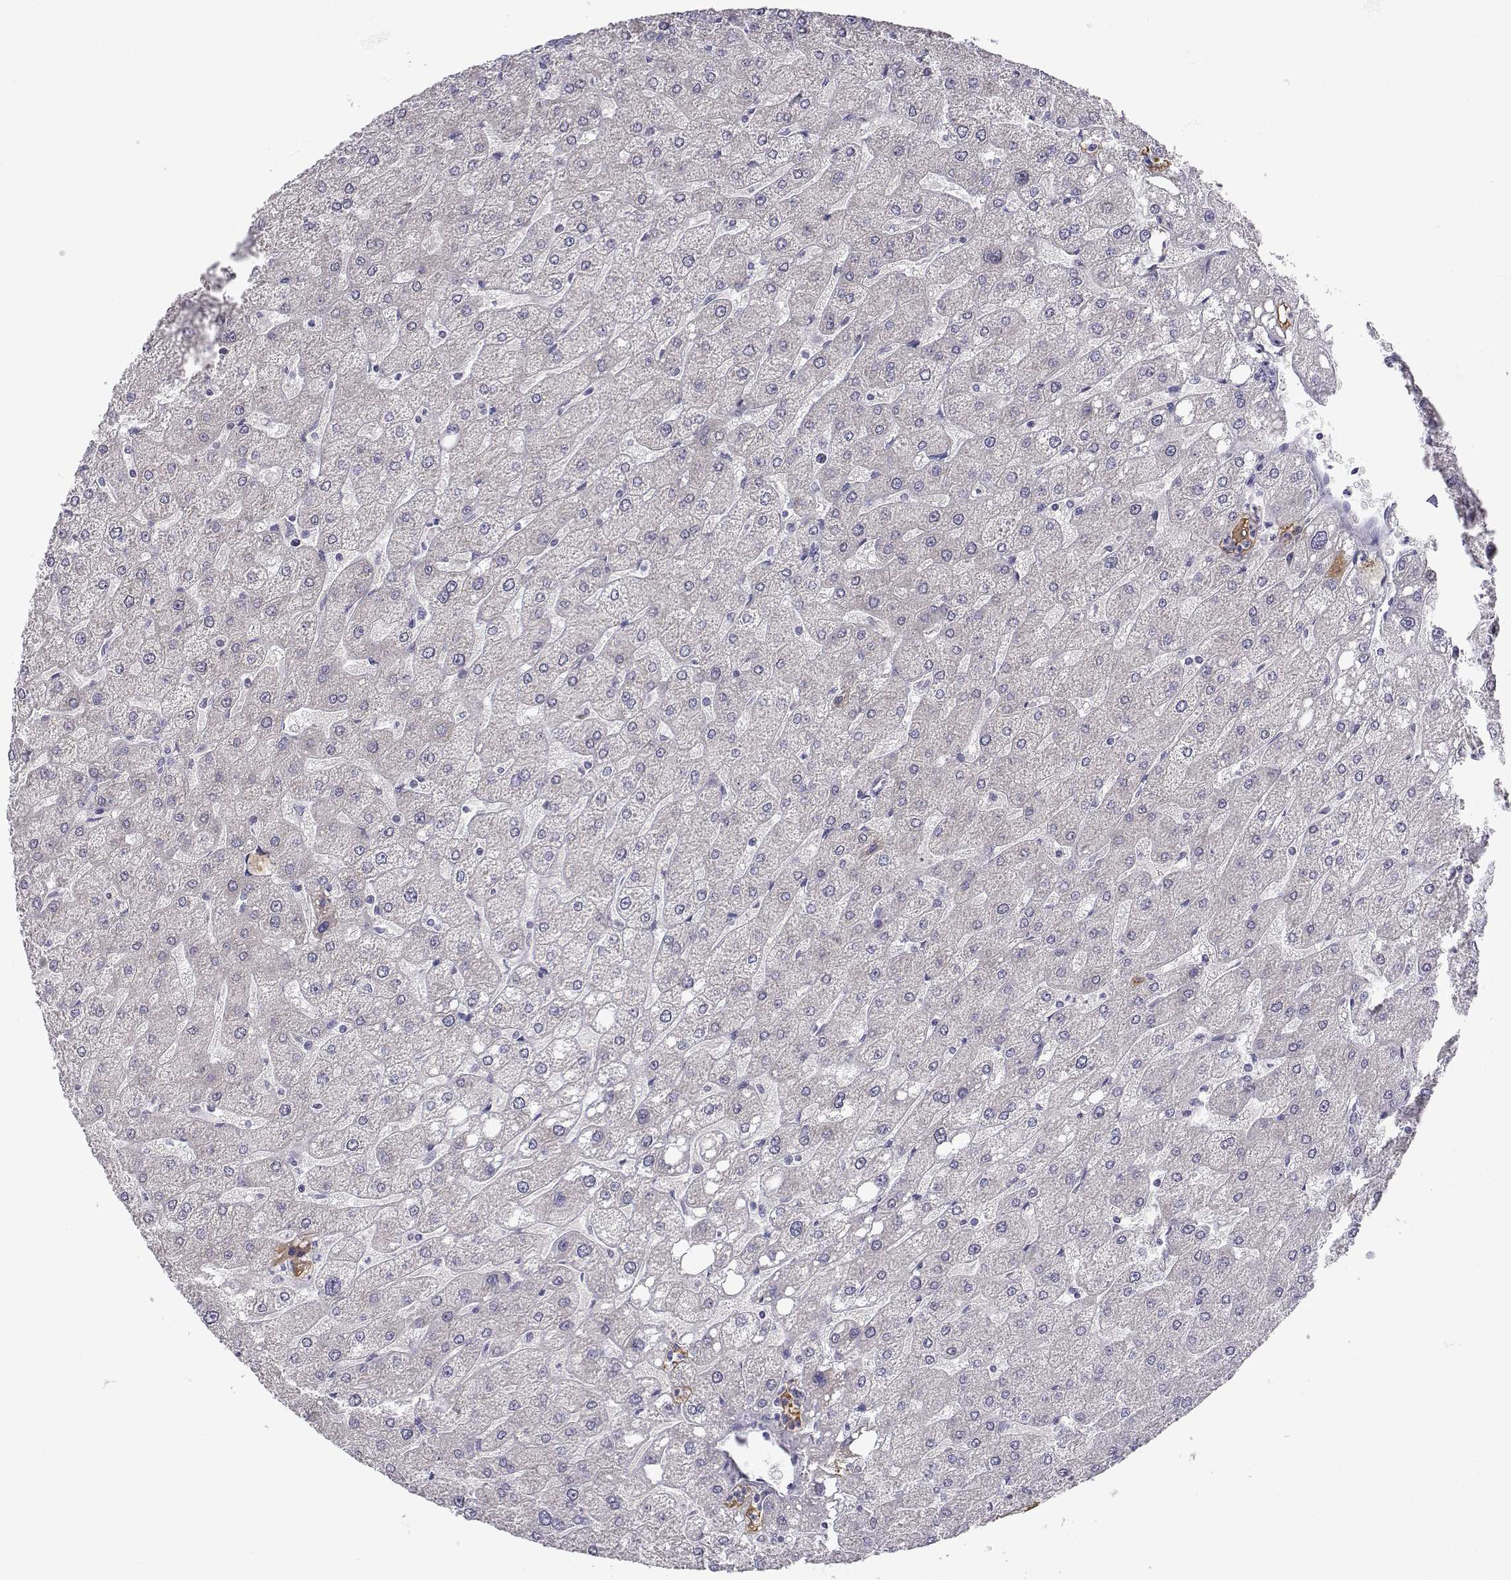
{"staining": {"intensity": "negative", "quantity": "none", "location": "none"}, "tissue": "liver", "cell_type": "Cholangiocytes", "image_type": "normal", "snomed": [{"axis": "morphology", "description": "Normal tissue, NOS"}, {"axis": "topography", "description": "Liver"}], "caption": "Cholangiocytes show no significant protein positivity in unremarkable liver. The staining is performed using DAB brown chromogen with nuclei counter-stained in using hematoxylin.", "gene": "SLC6A3", "patient": {"sex": "male", "age": 67}}